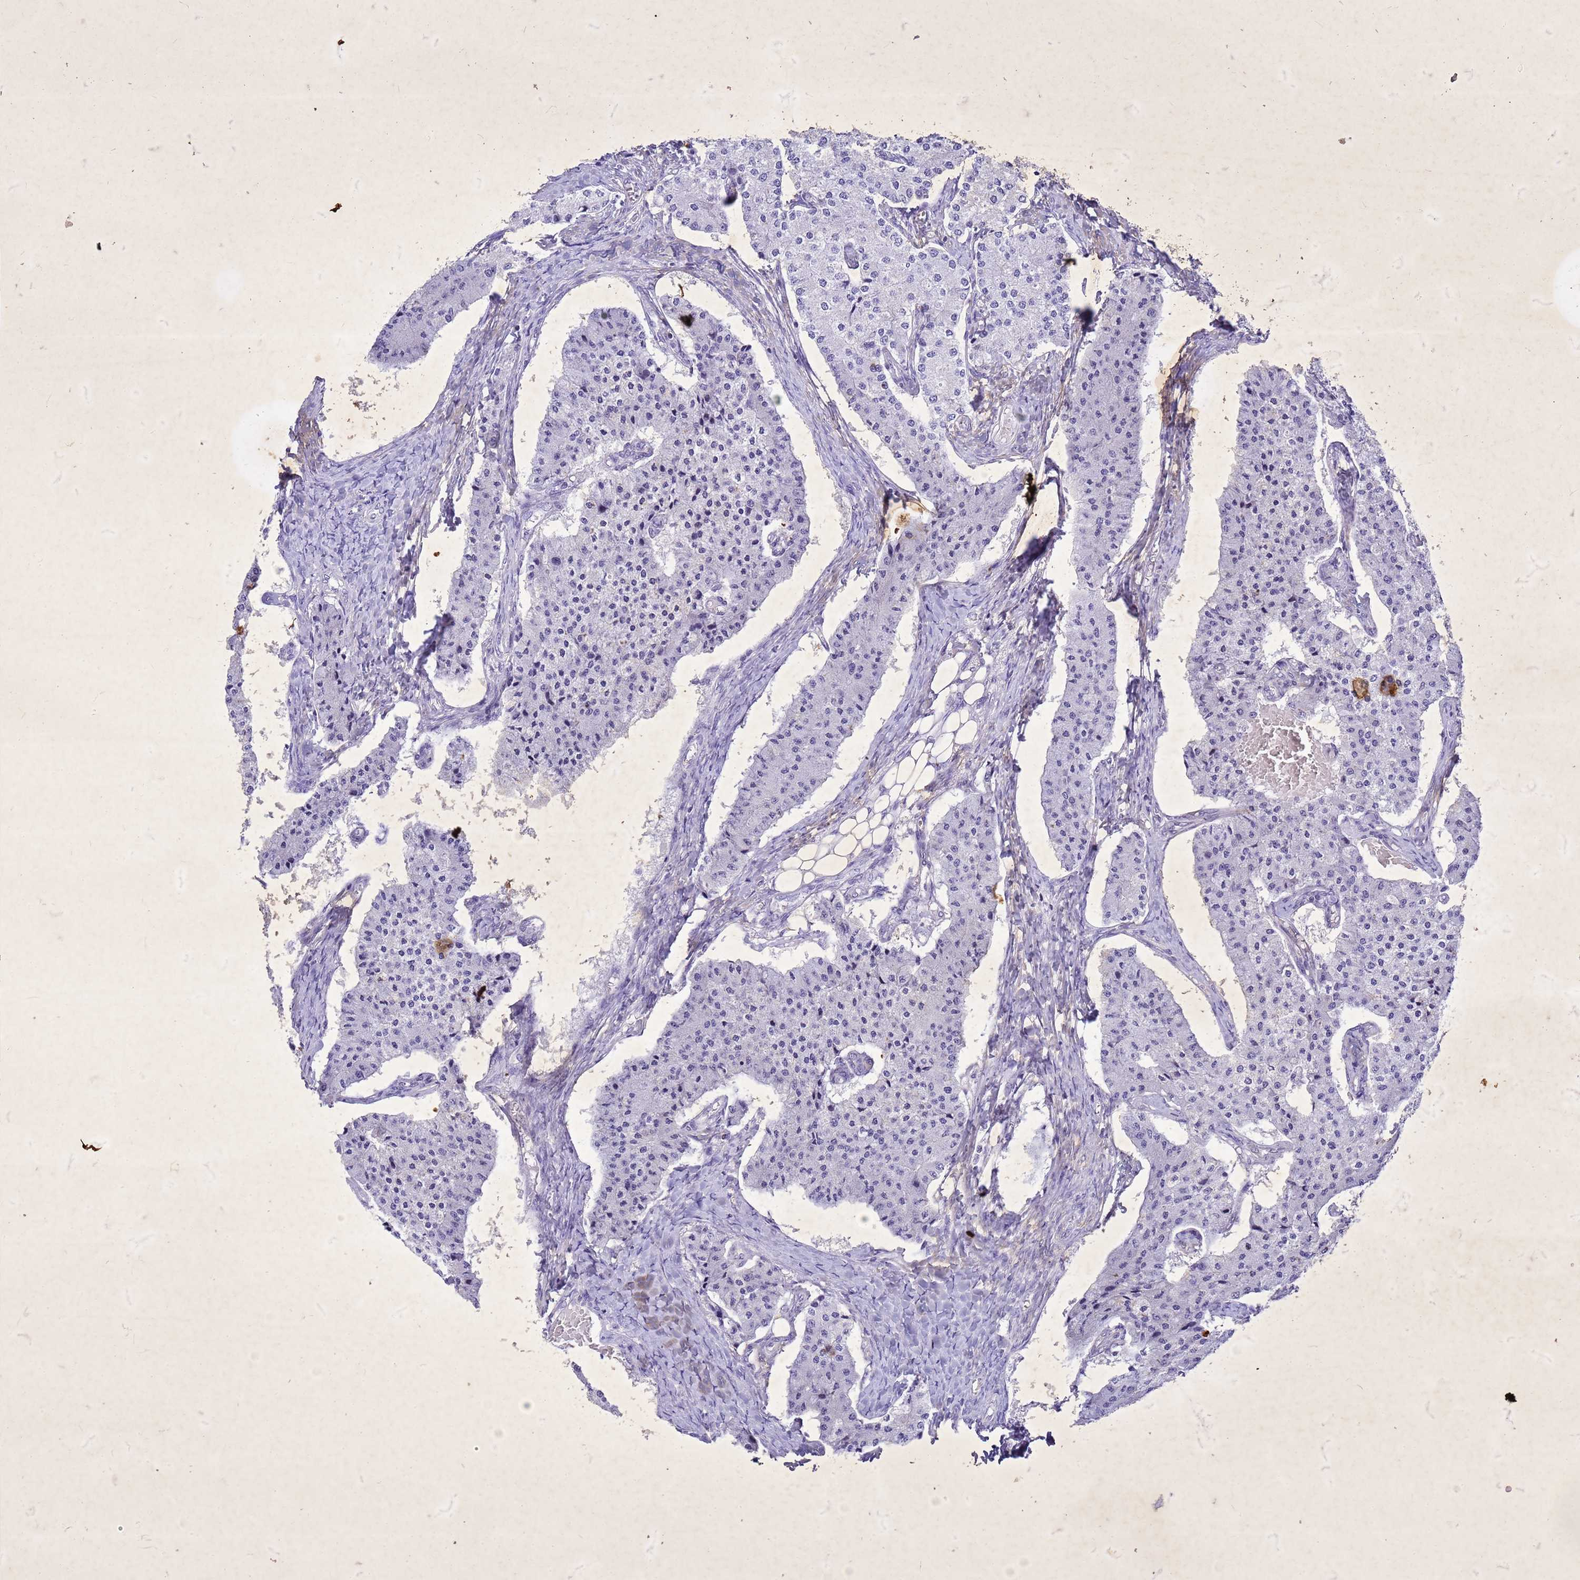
{"staining": {"intensity": "negative", "quantity": "none", "location": "none"}, "tissue": "carcinoid", "cell_type": "Tumor cells", "image_type": "cancer", "snomed": [{"axis": "morphology", "description": "Carcinoid, malignant, NOS"}, {"axis": "topography", "description": "Colon"}], "caption": "Immunohistochemistry histopathology image of neoplastic tissue: human carcinoid stained with DAB displays no significant protein staining in tumor cells.", "gene": "COPS9", "patient": {"sex": "female", "age": 52}}